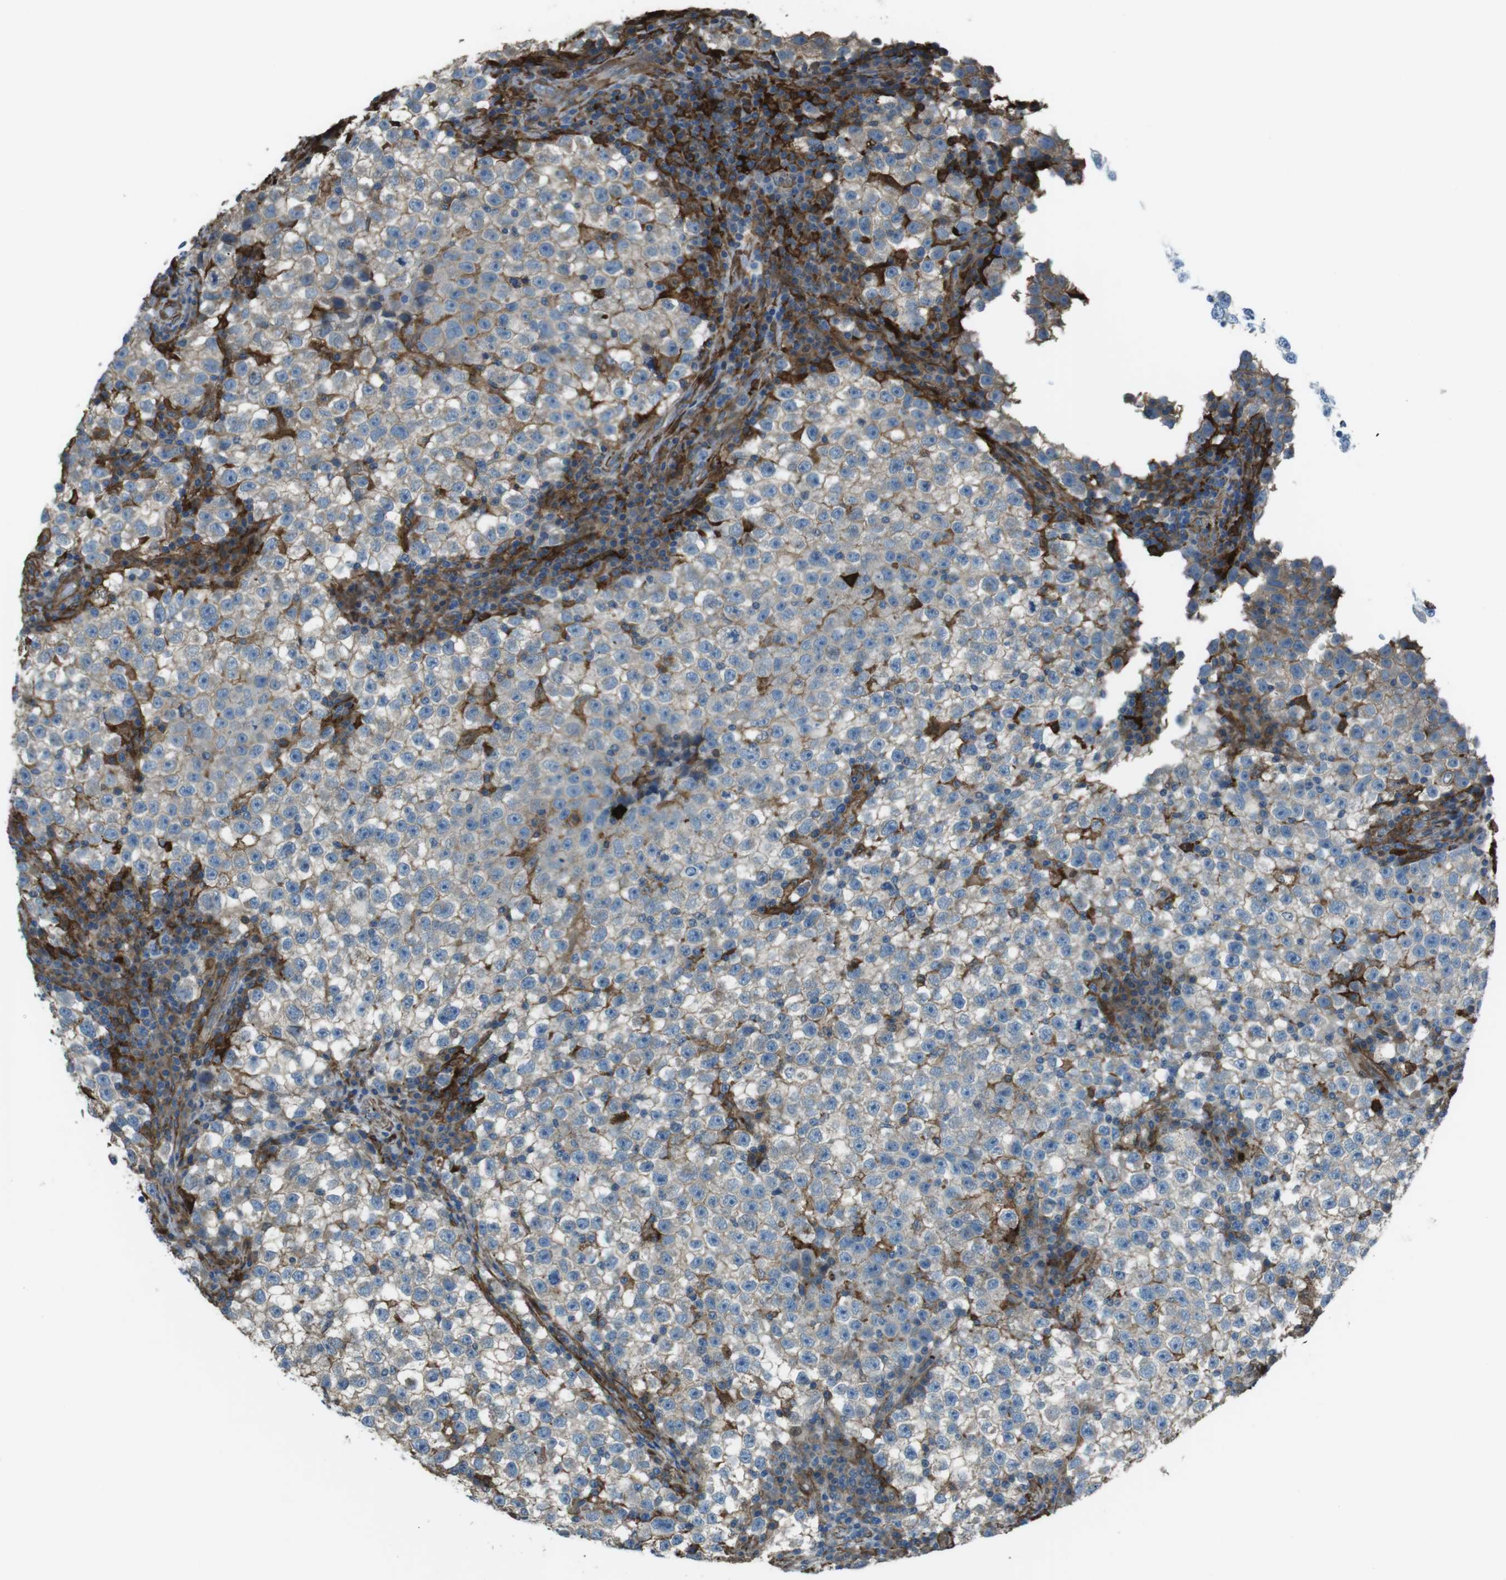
{"staining": {"intensity": "negative", "quantity": "none", "location": "none"}, "tissue": "testis cancer", "cell_type": "Tumor cells", "image_type": "cancer", "snomed": [{"axis": "morphology", "description": "Seminoma, NOS"}, {"axis": "topography", "description": "Testis"}], "caption": "This image is of testis cancer stained with immunohistochemistry to label a protein in brown with the nuclei are counter-stained blue. There is no staining in tumor cells. (DAB immunohistochemistry (IHC) with hematoxylin counter stain).", "gene": "SFT2D1", "patient": {"sex": "male", "age": 22}}